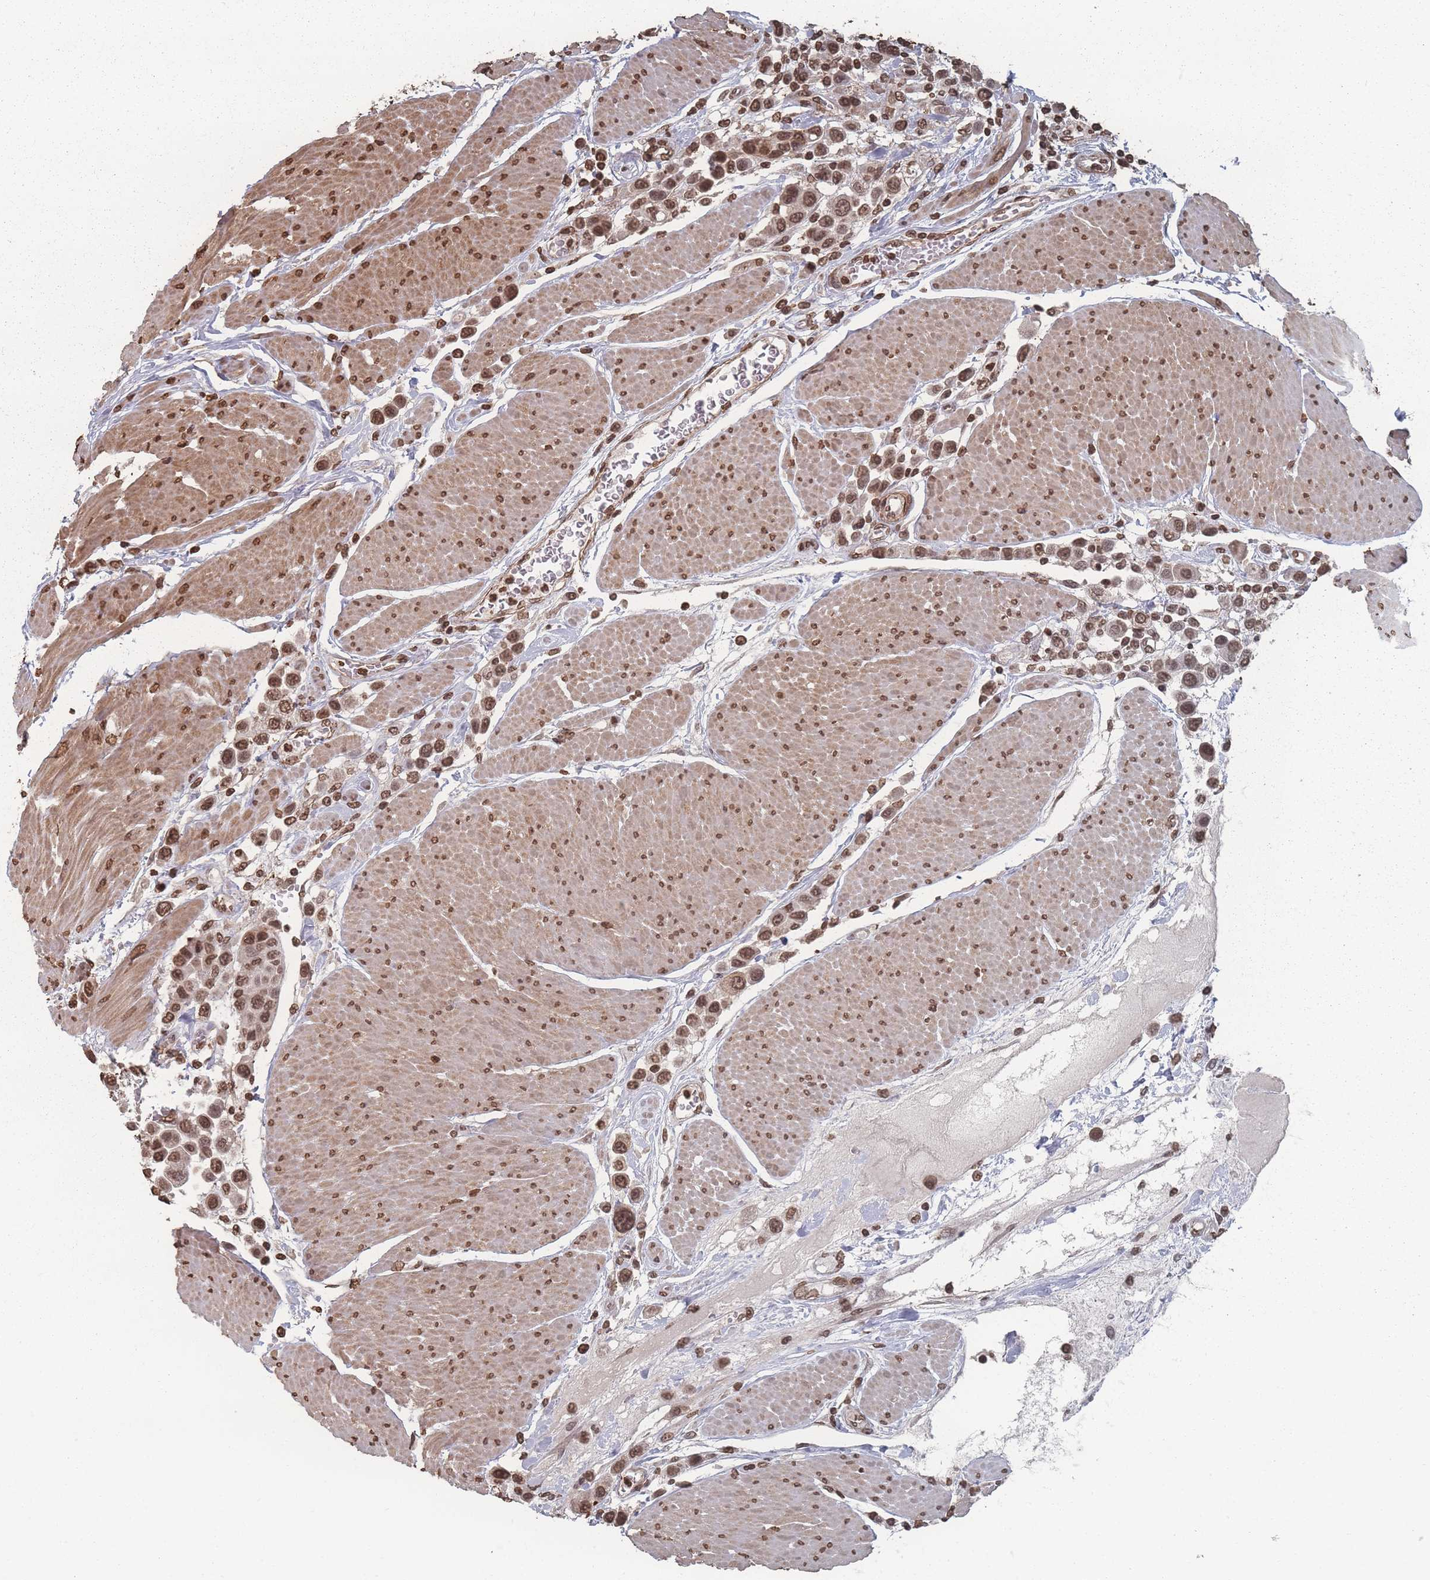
{"staining": {"intensity": "moderate", "quantity": ">75%", "location": "nuclear"}, "tissue": "urothelial cancer", "cell_type": "Tumor cells", "image_type": "cancer", "snomed": [{"axis": "morphology", "description": "Urothelial carcinoma, High grade"}, {"axis": "topography", "description": "Urinary bladder"}], "caption": "There is medium levels of moderate nuclear positivity in tumor cells of urothelial cancer, as demonstrated by immunohistochemical staining (brown color).", "gene": "PLEKHG5", "patient": {"sex": "male", "age": 50}}